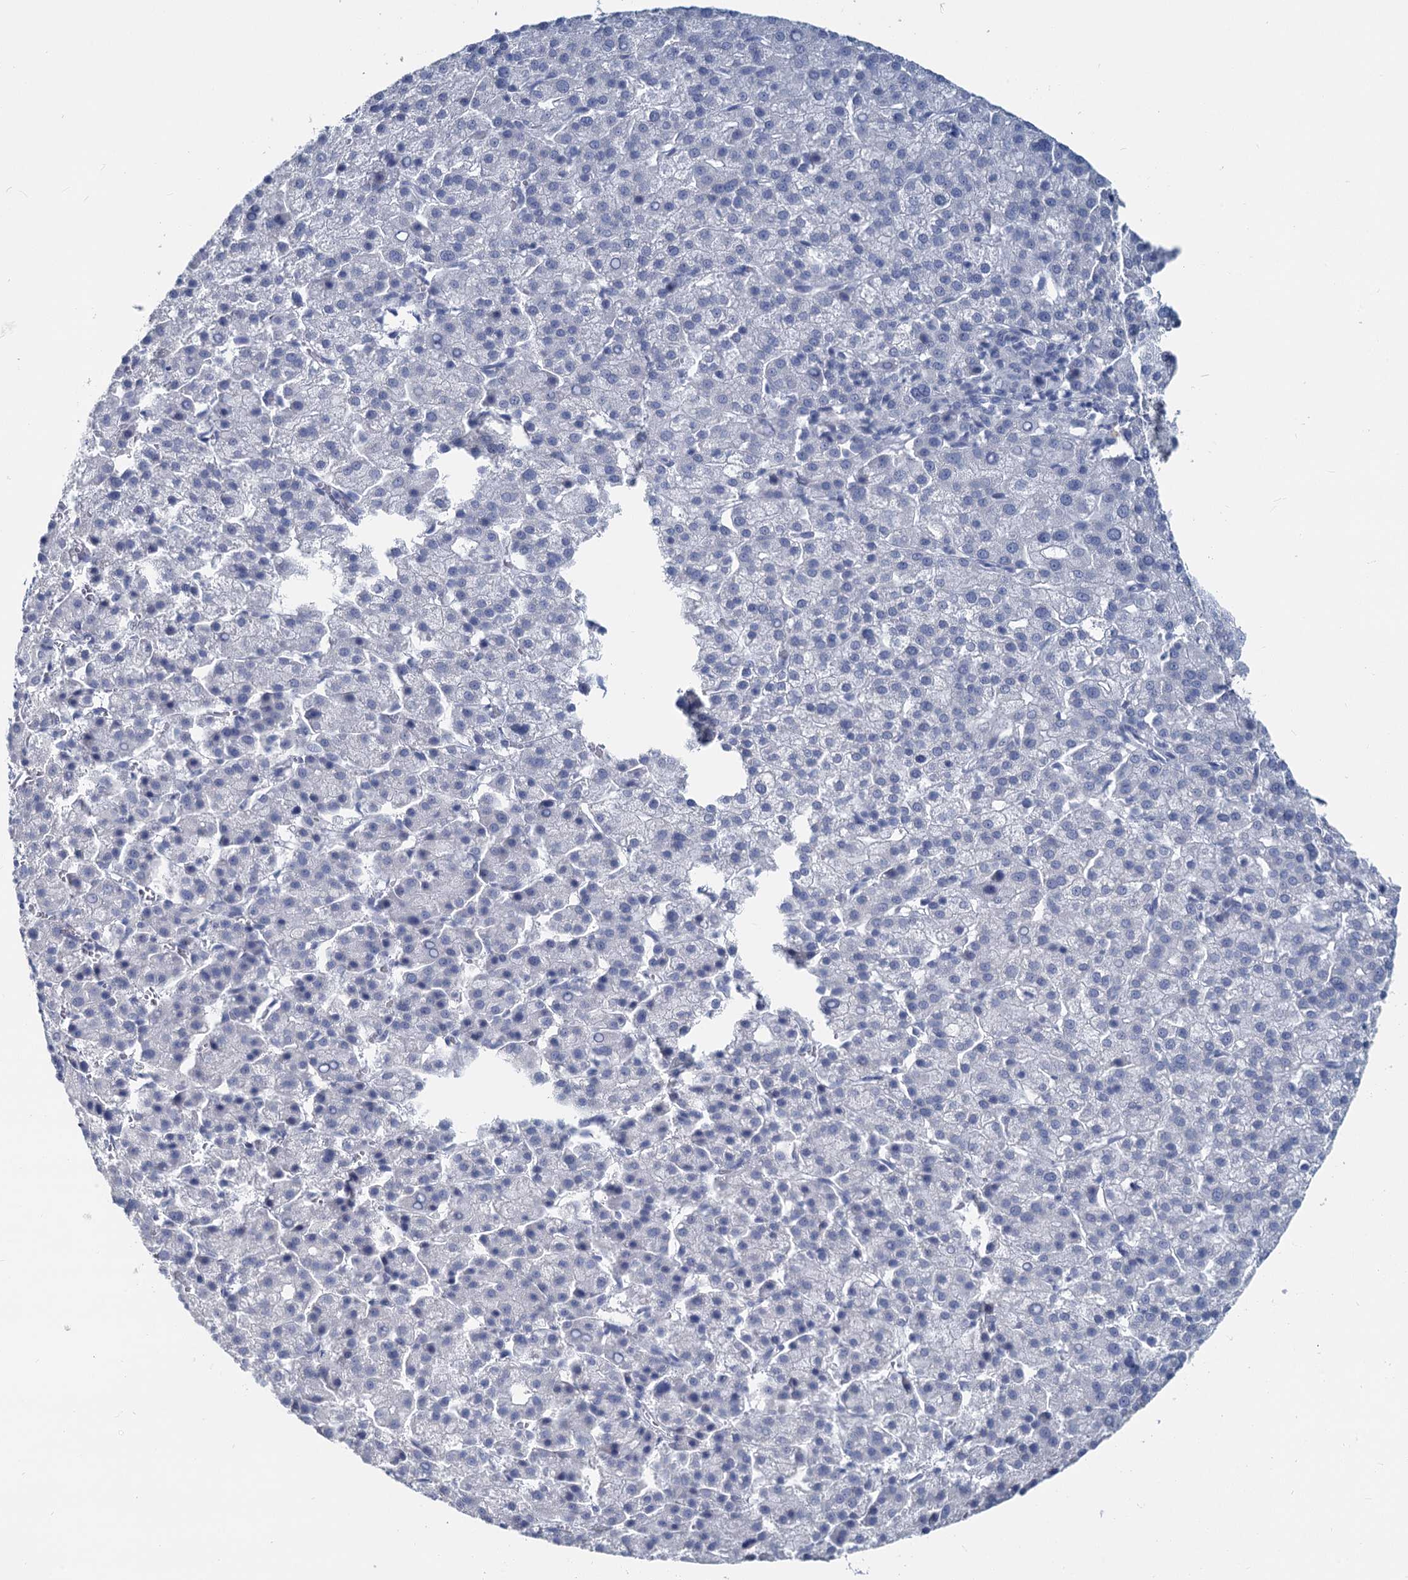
{"staining": {"intensity": "negative", "quantity": "none", "location": "none"}, "tissue": "liver cancer", "cell_type": "Tumor cells", "image_type": "cancer", "snomed": [{"axis": "morphology", "description": "Carcinoma, Hepatocellular, NOS"}, {"axis": "topography", "description": "Liver"}], "caption": "Tumor cells are negative for protein expression in human liver hepatocellular carcinoma. (Brightfield microscopy of DAB IHC at high magnification).", "gene": "CHGA", "patient": {"sex": "female", "age": 58}}